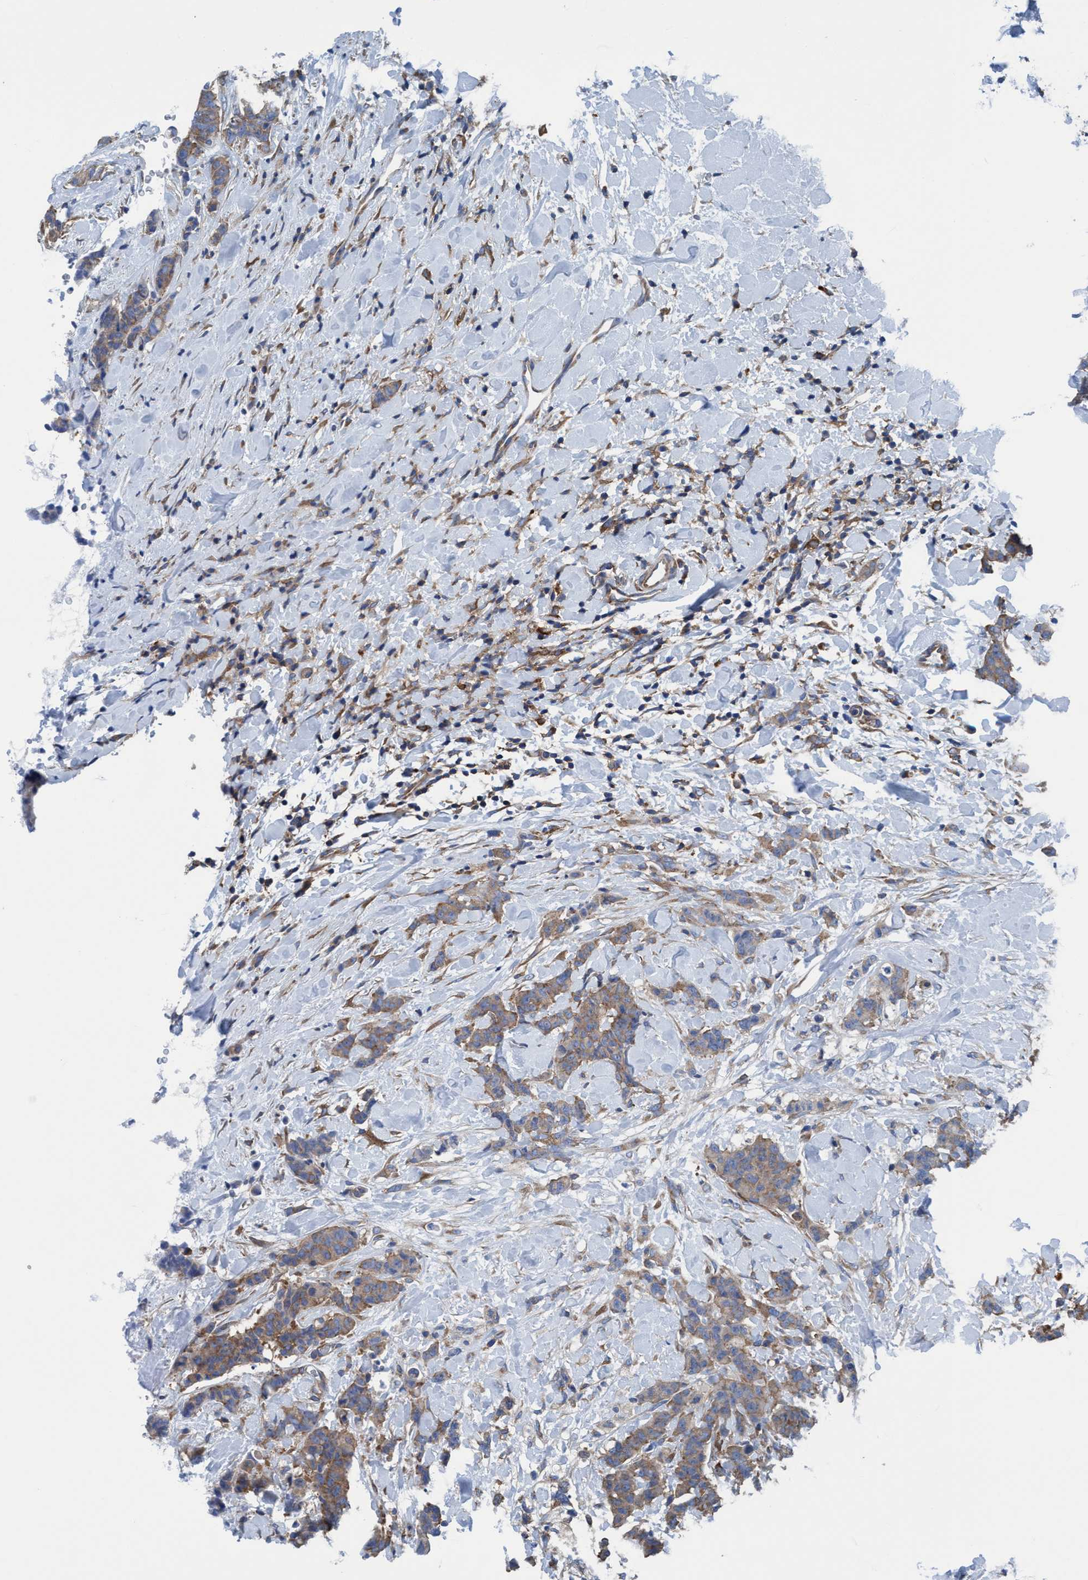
{"staining": {"intensity": "weak", "quantity": ">75%", "location": "cytoplasmic/membranous"}, "tissue": "breast cancer", "cell_type": "Tumor cells", "image_type": "cancer", "snomed": [{"axis": "morphology", "description": "Normal tissue, NOS"}, {"axis": "morphology", "description": "Duct carcinoma"}, {"axis": "topography", "description": "Breast"}], "caption": "Immunohistochemistry micrograph of breast cancer (intraductal carcinoma) stained for a protein (brown), which shows low levels of weak cytoplasmic/membranous positivity in about >75% of tumor cells.", "gene": "NMT1", "patient": {"sex": "female", "age": 40}}